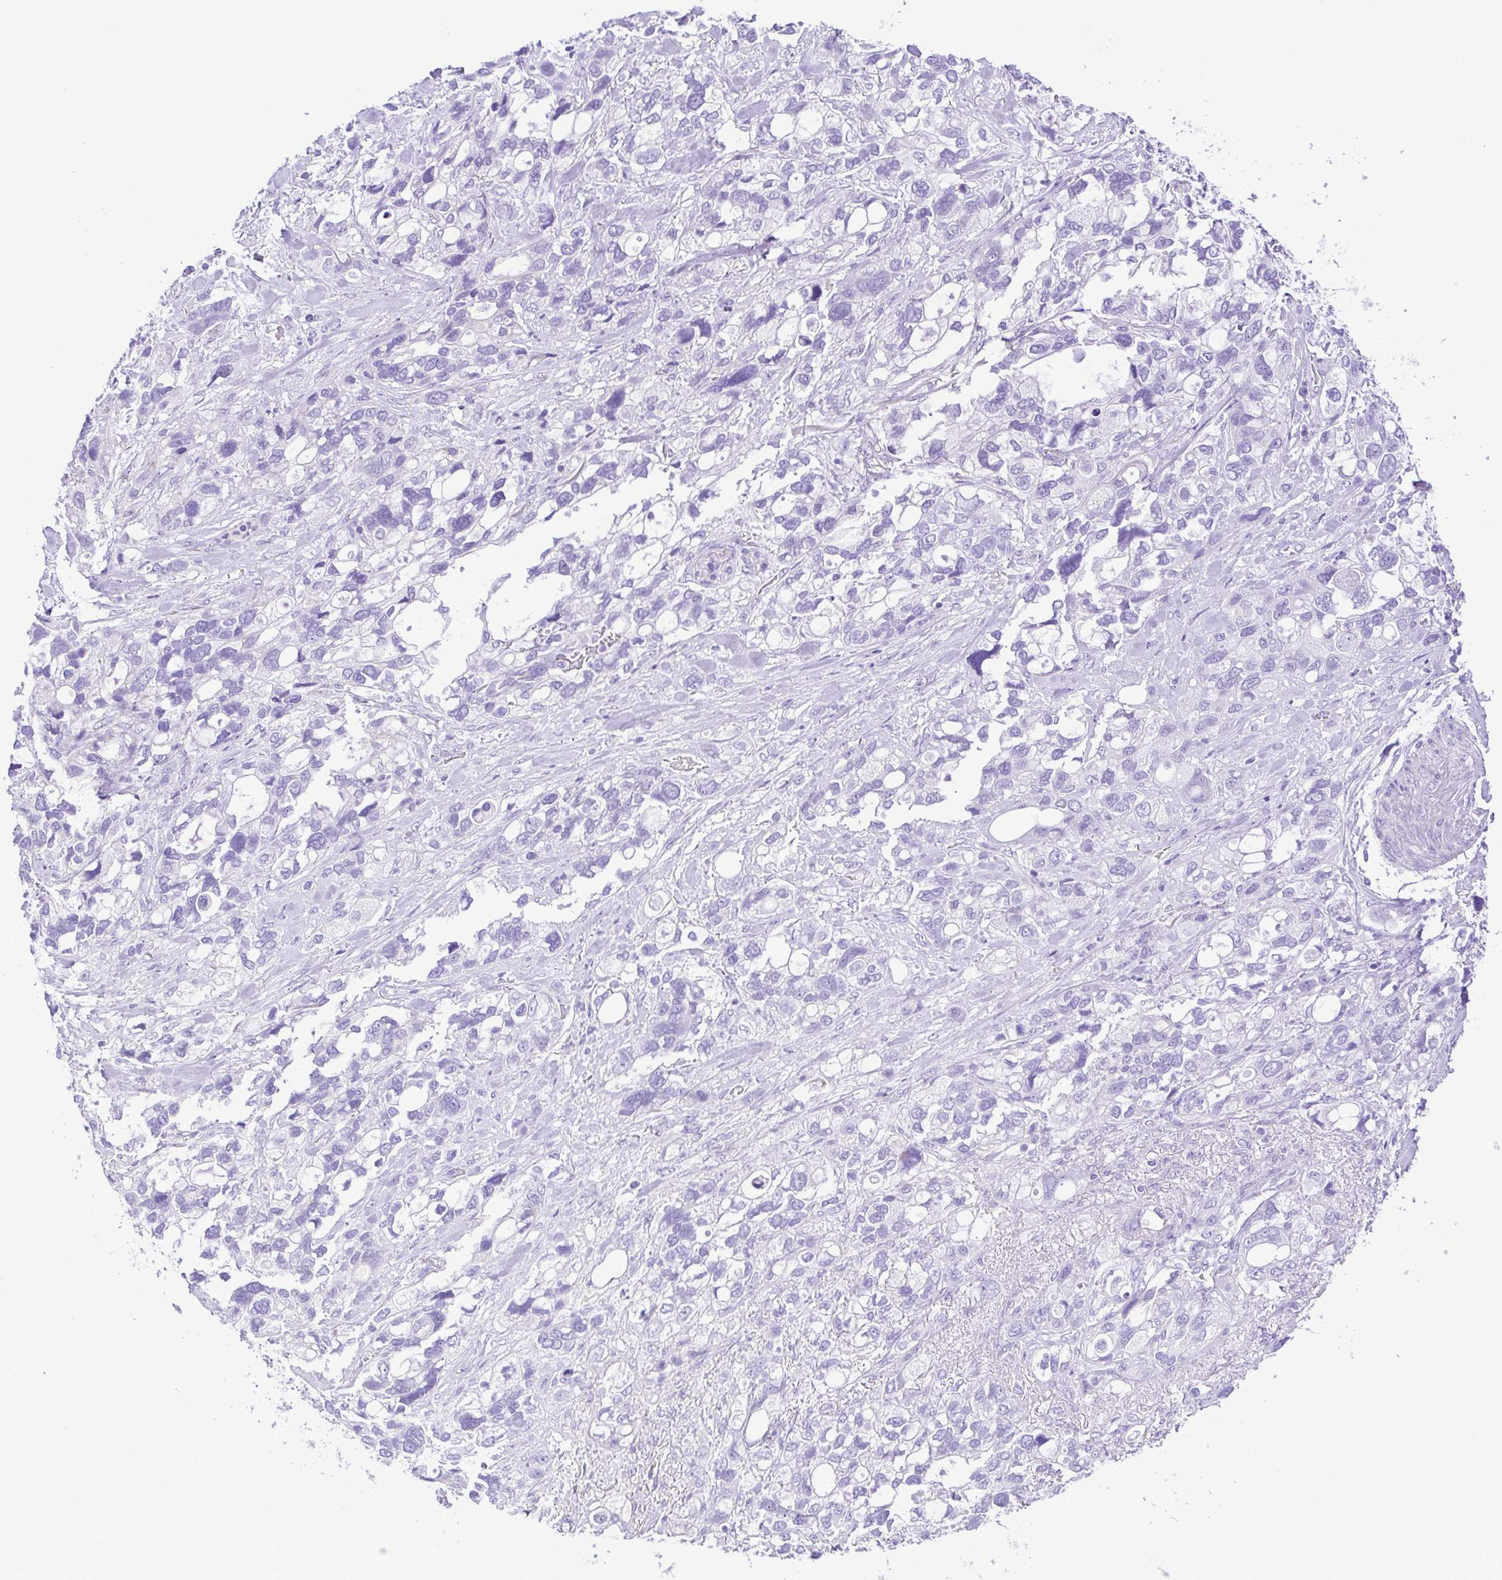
{"staining": {"intensity": "negative", "quantity": "none", "location": "none"}, "tissue": "stomach cancer", "cell_type": "Tumor cells", "image_type": "cancer", "snomed": [{"axis": "morphology", "description": "Adenocarcinoma, NOS"}, {"axis": "topography", "description": "Stomach, upper"}], "caption": "DAB immunohistochemical staining of human stomach adenocarcinoma displays no significant expression in tumor cells.", "gene": "SYT1", "patient": {"sex": "female", "age": 81}}